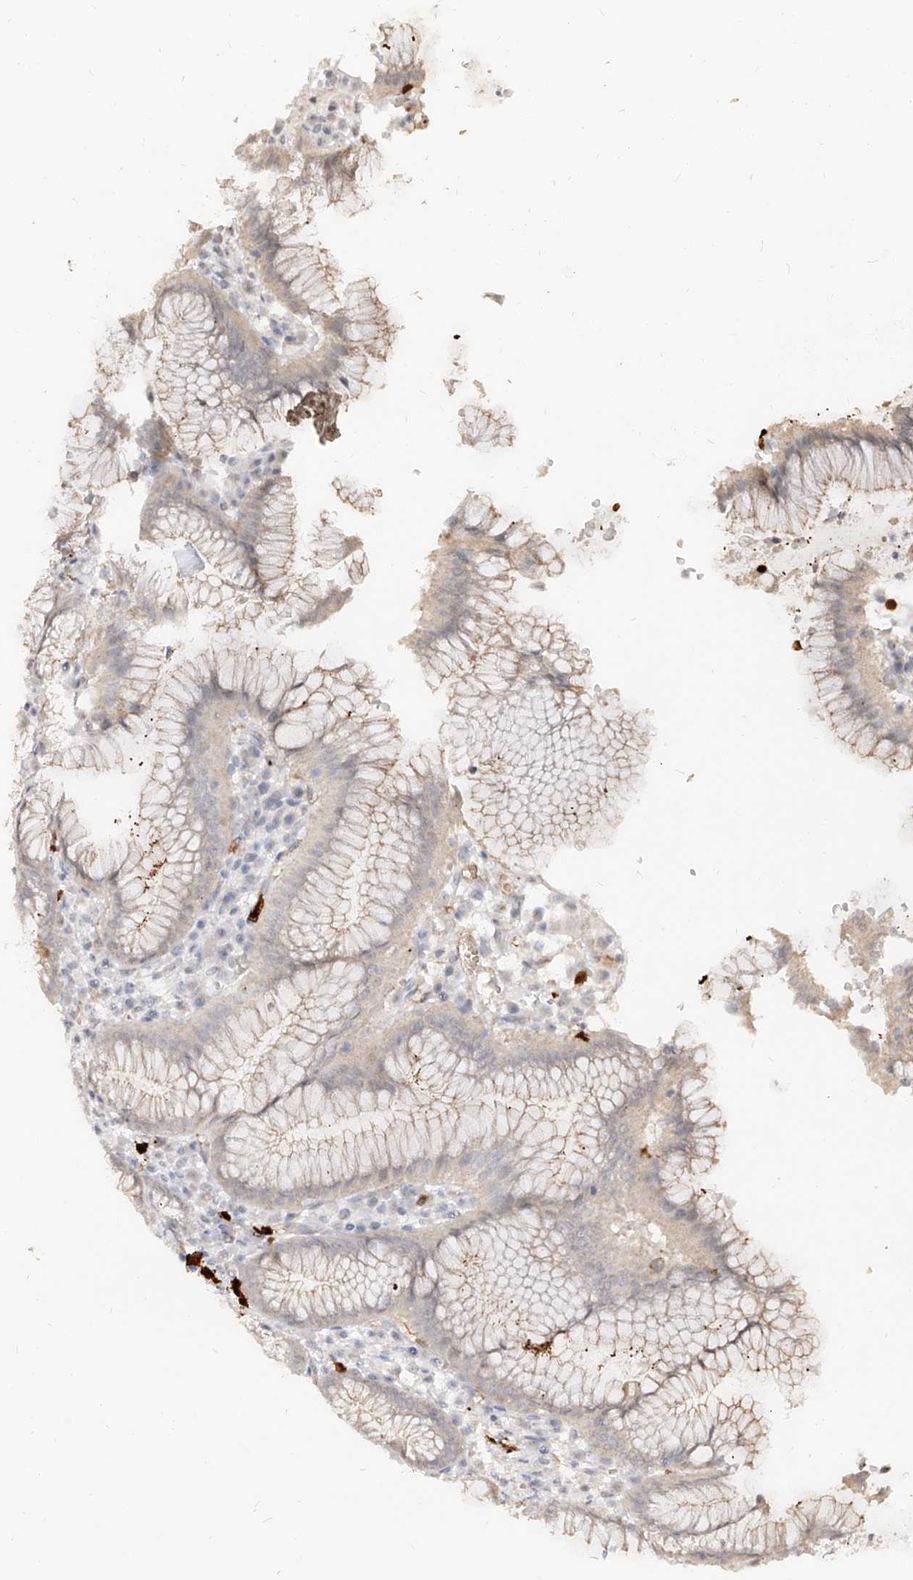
{"staining": {"intensity": "weak", "quantity": "25%-75%", "location": "cytoplasmic/membranous"}, "tissue": "stomach", "cell_type": "Glandular cells", "image_type": "normal", "snomed": [{"axis": "morphology", "description": "Normal tissue, NOS"}, {"axis": "topography", "description": "Stomach"}], "caption": "This is a micrograph of immunohistochemistry (IHC) staining of benign stomach, which shows weak positivity in the cytoplasmic/membranous of glandular cells.", "gene": "ZNF227", "patient": {"sex": "male", "age": 55}}